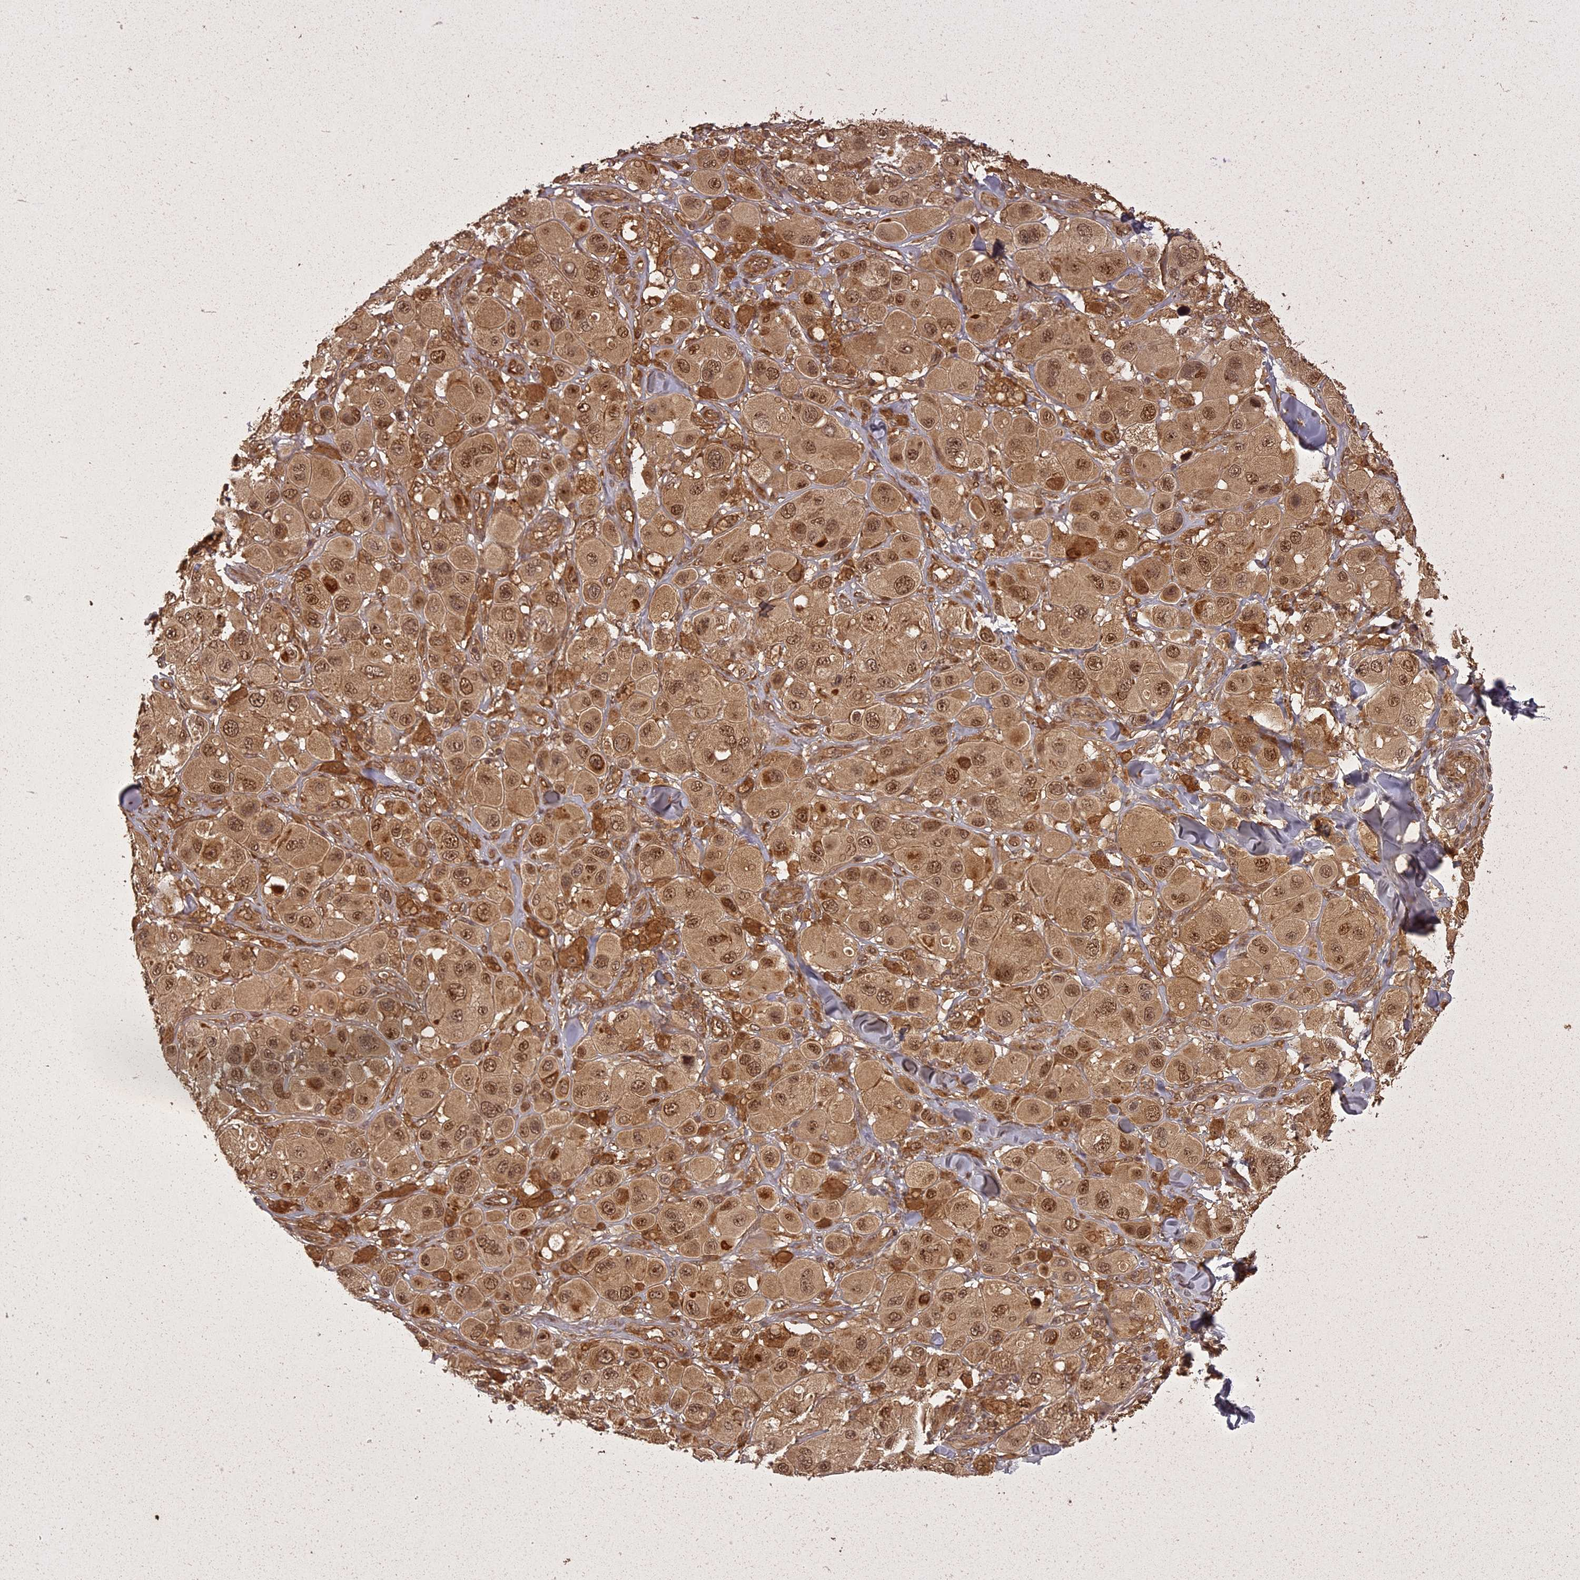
{"staining": {"intensity": "moderate", "quantity": ">75%", "location": "cytoplasmic/membranous,nuclear"}, "tissue": "melanoma", "cell_type": "Tumor cells", "image_type": "cancer", "snomed": [{"axis": "morphology", "description": "Malignant melanoma, Metastatic site"}, {"axis": "topography", "description": "Skin"}], "caption": "High-magnification brightfield microscopy of malignant melanoma (metastatic site) stained with DAB (brown) and counterstained with hematoxylin (blue). tumor cells exhibit moderate cytoplasmic/membranous and nuclear staining is present in approximately>75% of cells.", "gene": "LIN37", "patient": {"sex": "male", "age": 41}}